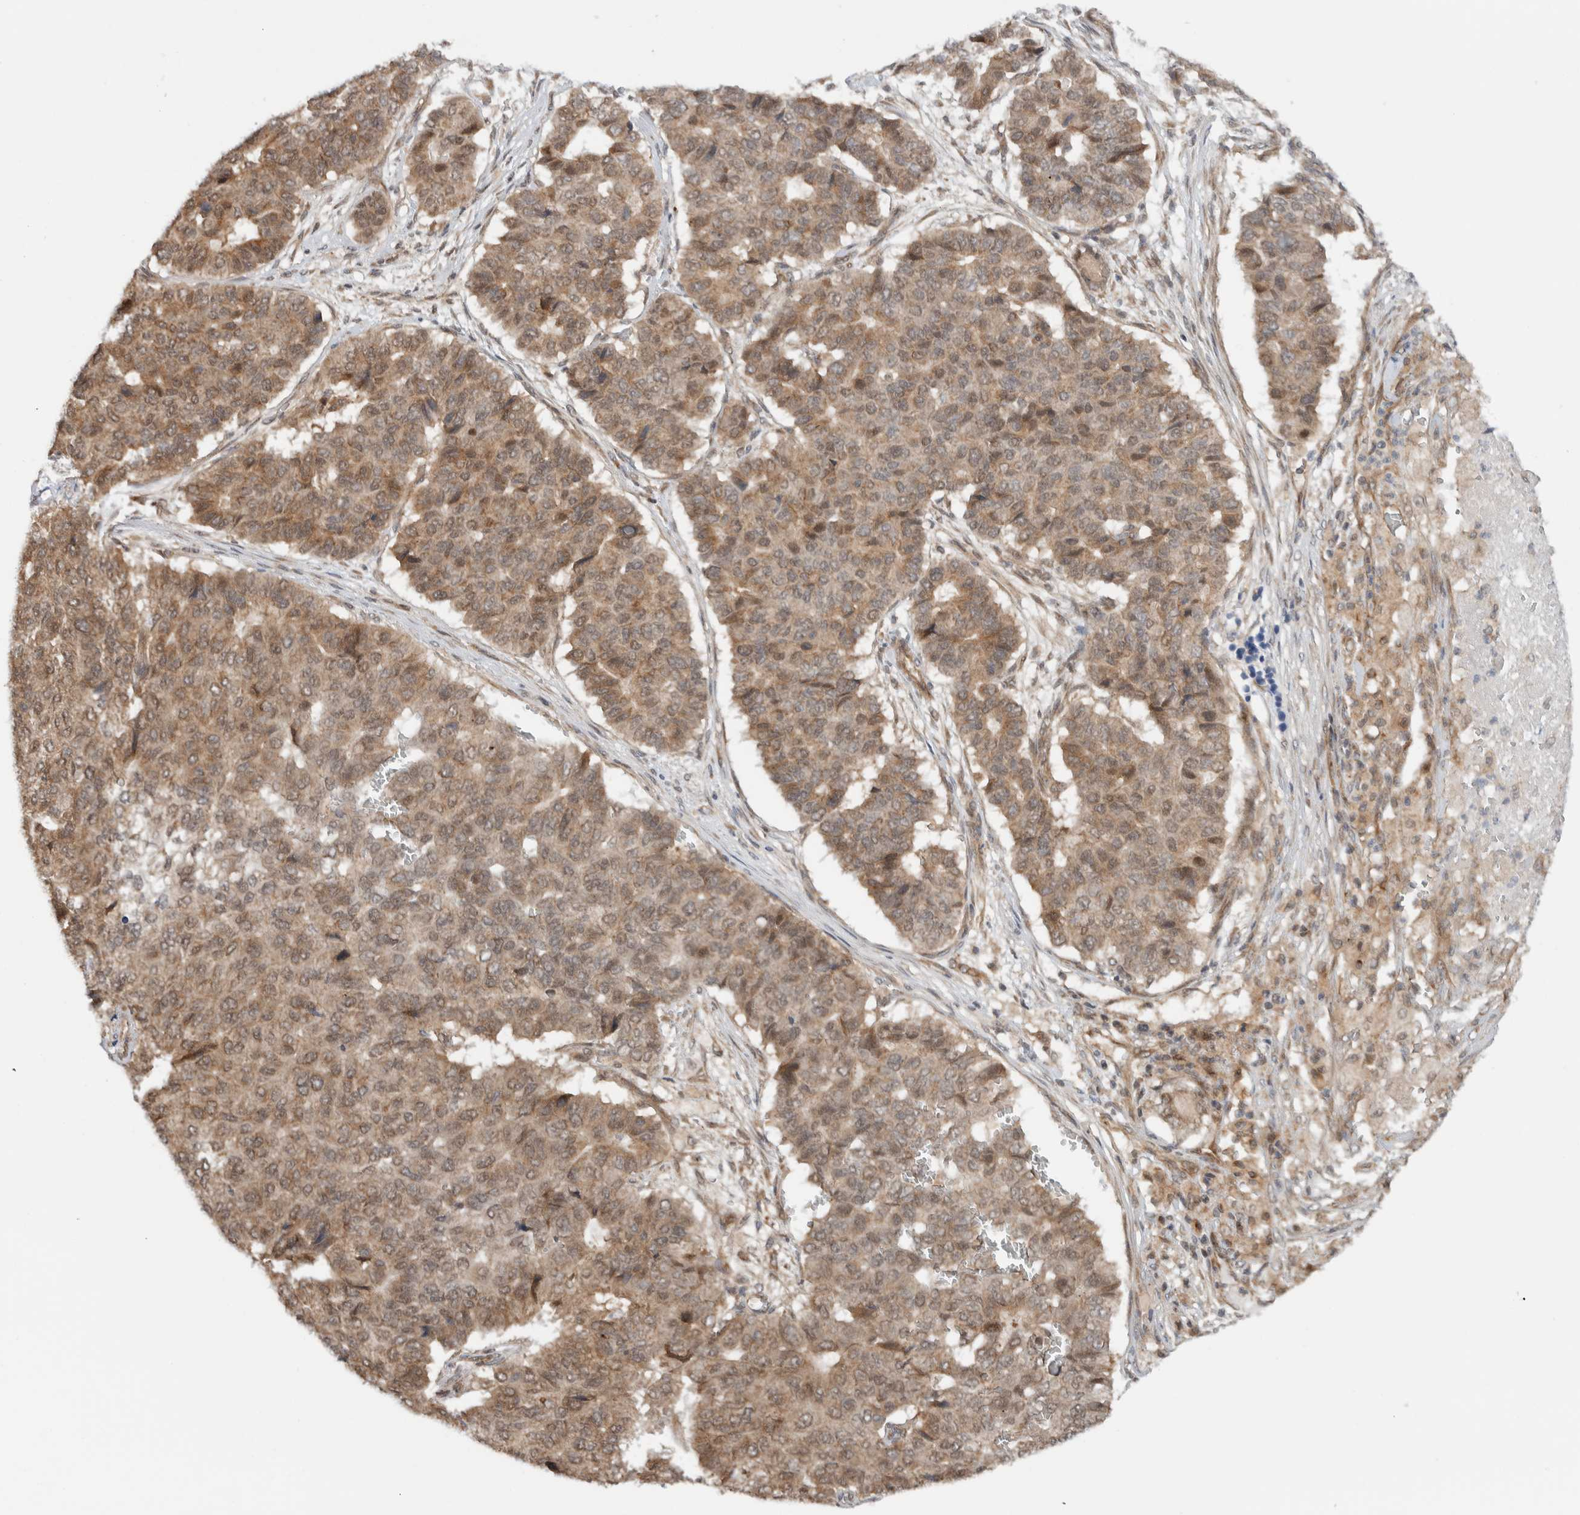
{"staining": {"intensity": "weak", "quantity": ">75%", "location": "cytoplasmic/membranous"}, "tissue": "pancreatic cancer", "cell_type": "Tumor cells", "image_type": "cancer", "snomed": [{"axis": "morphology", "description": "Adenocarcinoma, NOS"}, {"axis": "topography", "description": "Pancreas"}], "caption": "This is a photomicrograph of immunohistochemistry staining of pancreatic adenocarcinoma, which shows weak positivity in the cytoplasmic/membranous of tumor cells.", "gene": "KLHL6", "patient": {"sex": "male", "age": 50}}